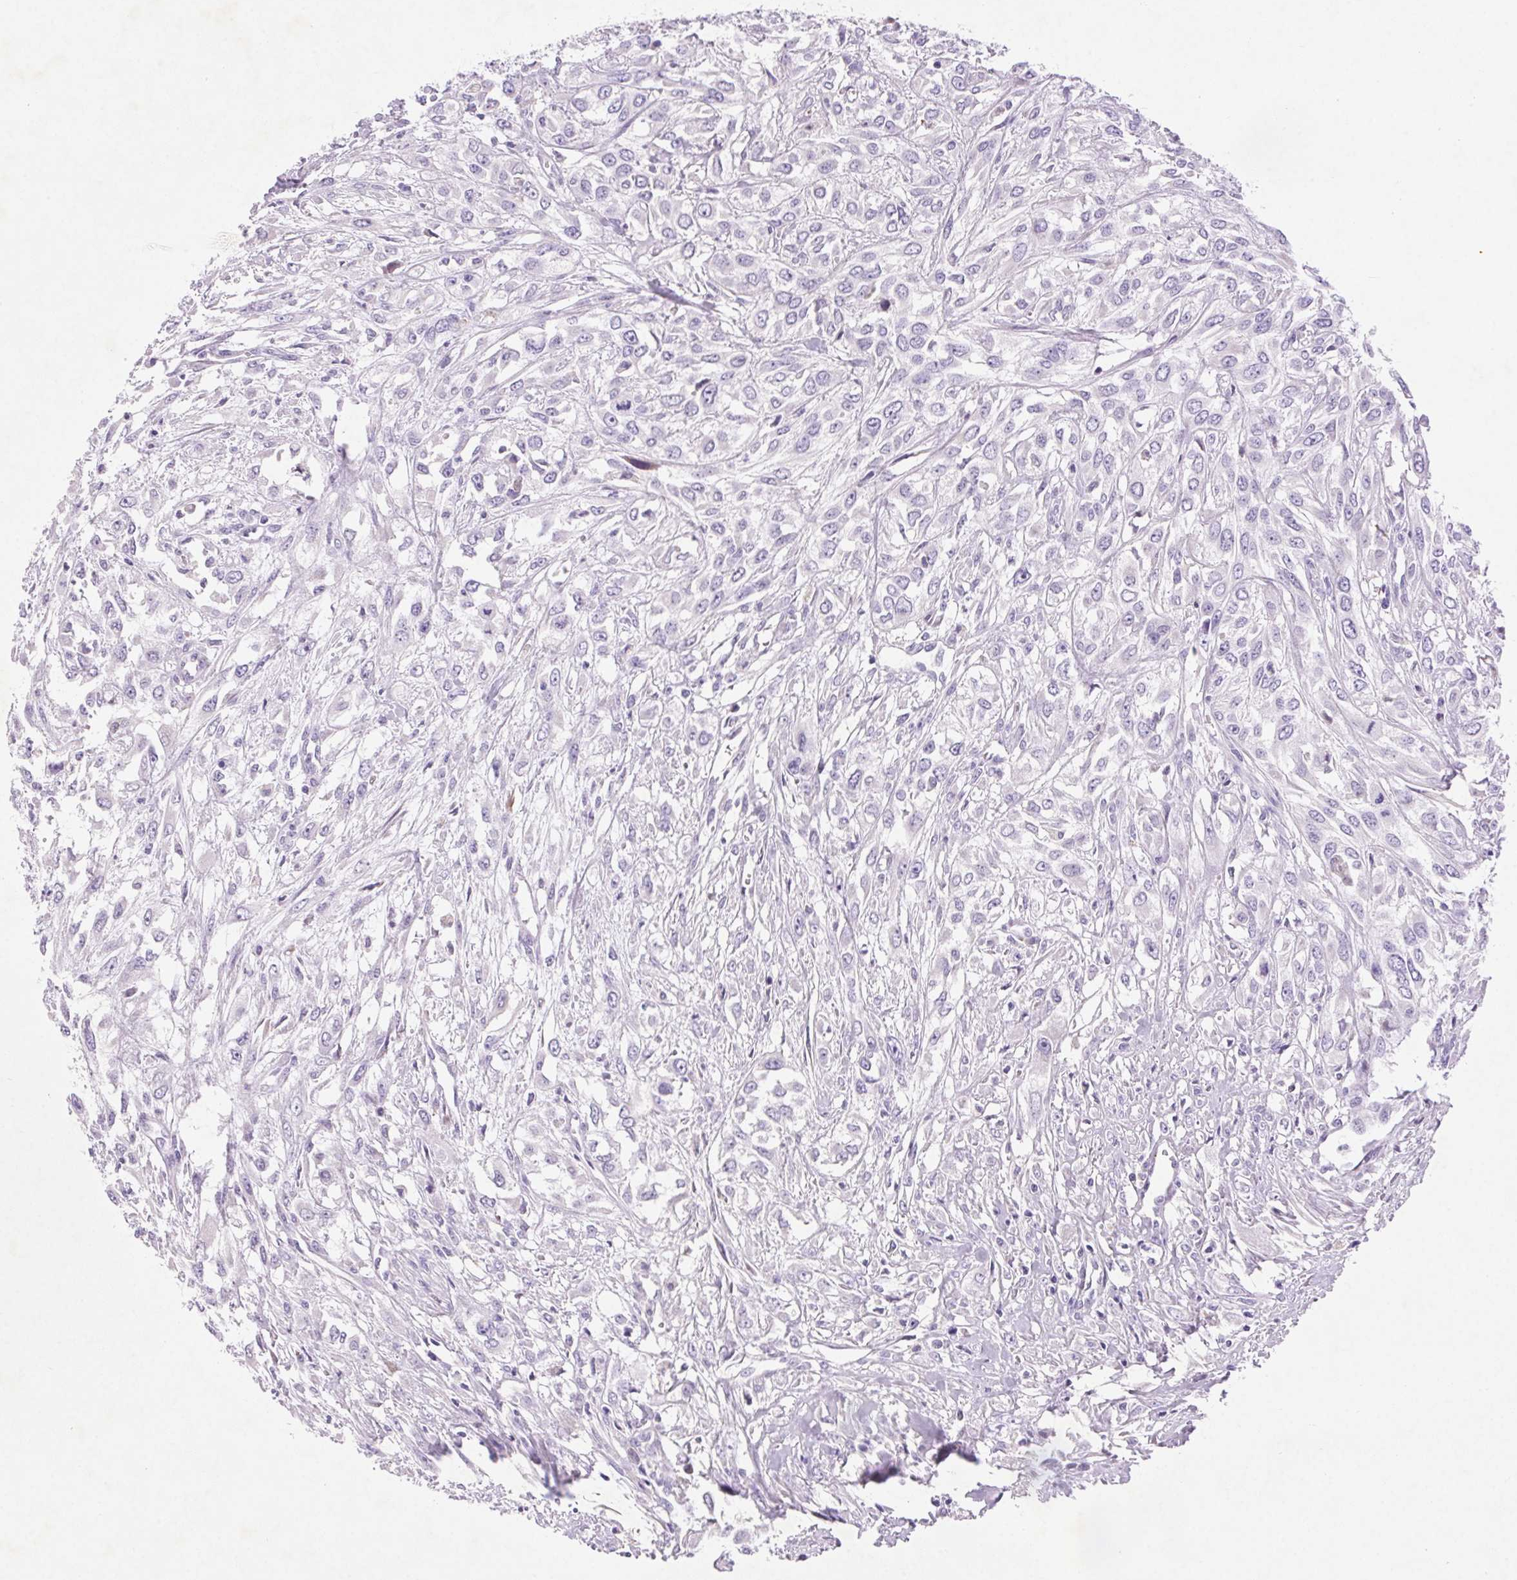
{"staining": {"intensity": "negative", "quantity": "none", "location": "none"}, "tissue": "urothelial cancer", "cell_type": "Tumor cells", "image_type": "cancer", "snomed": [{"axis": "morphology", "description": "Urothelial carcinoma, High grade"}, {"axis": "topography", "description": "Urinary bladder"}], "caption": "Tumor cells show no significant staining in high-grade urothelial carcinoma.", "gene": "ARHGAP11B", "patient": {"sex": "male", "age": 67}}